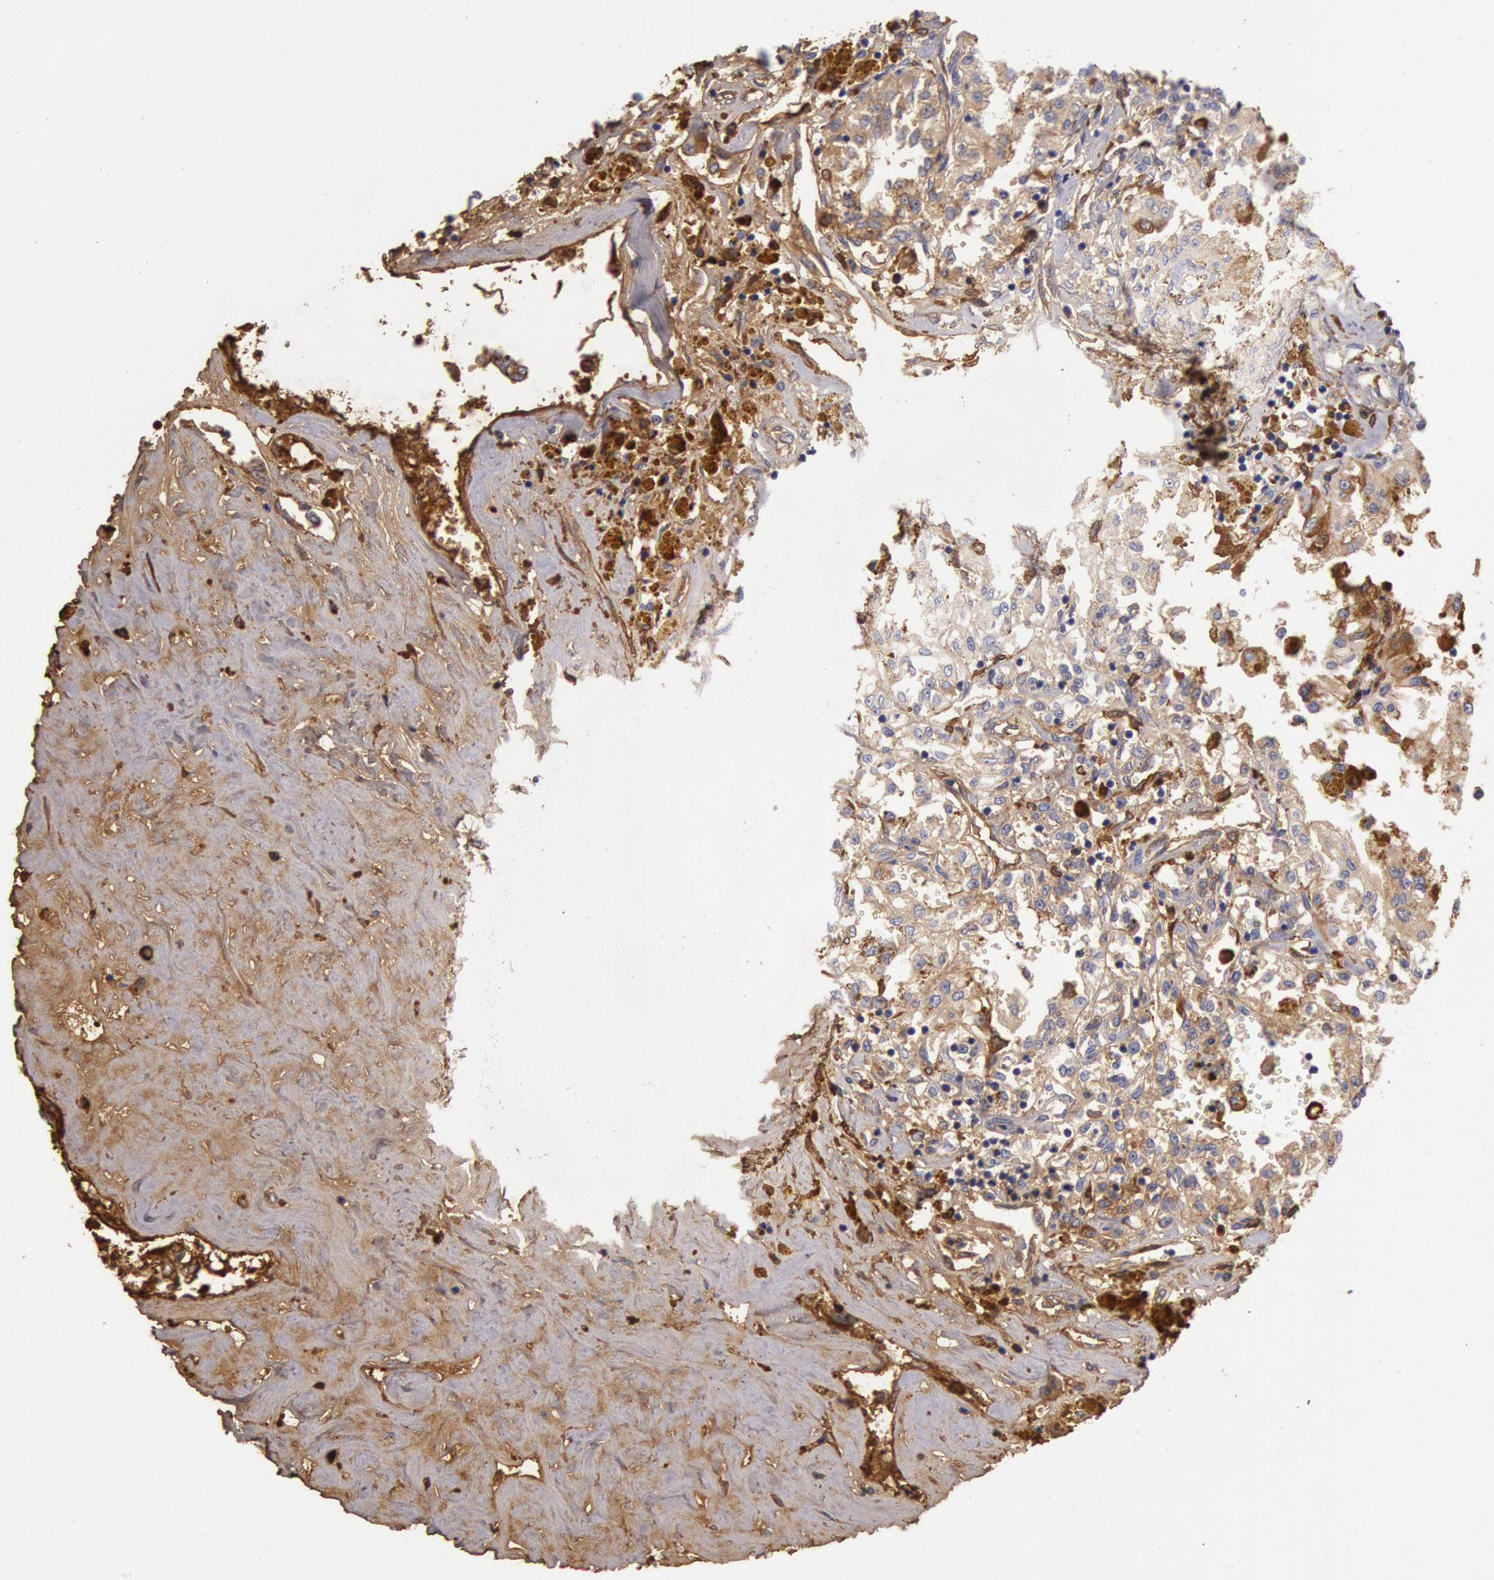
{"staining": {"intensity": "strong", "quantity": ">75%", "location": "cytoplasmic/membranous"}, "tissue": "renal cancer", "cell_type": "Tumor cells", "image_type": "cancer", "snomed": [{"axis": "morphology", "description": "Adenocarcinoma, NOS"}, {"axis": "topography", "description": "Kidney"}], "caption": "Immunohistochemistry micrograph of adenocarcinoma (renal) stained for a protein (brown), which displays high levels of strong cytoplasmic/membranous positivity in approximately >75% of tumor cells.", "gene": "IGHG1", "patient": {"sex": "male", "age": 78}}